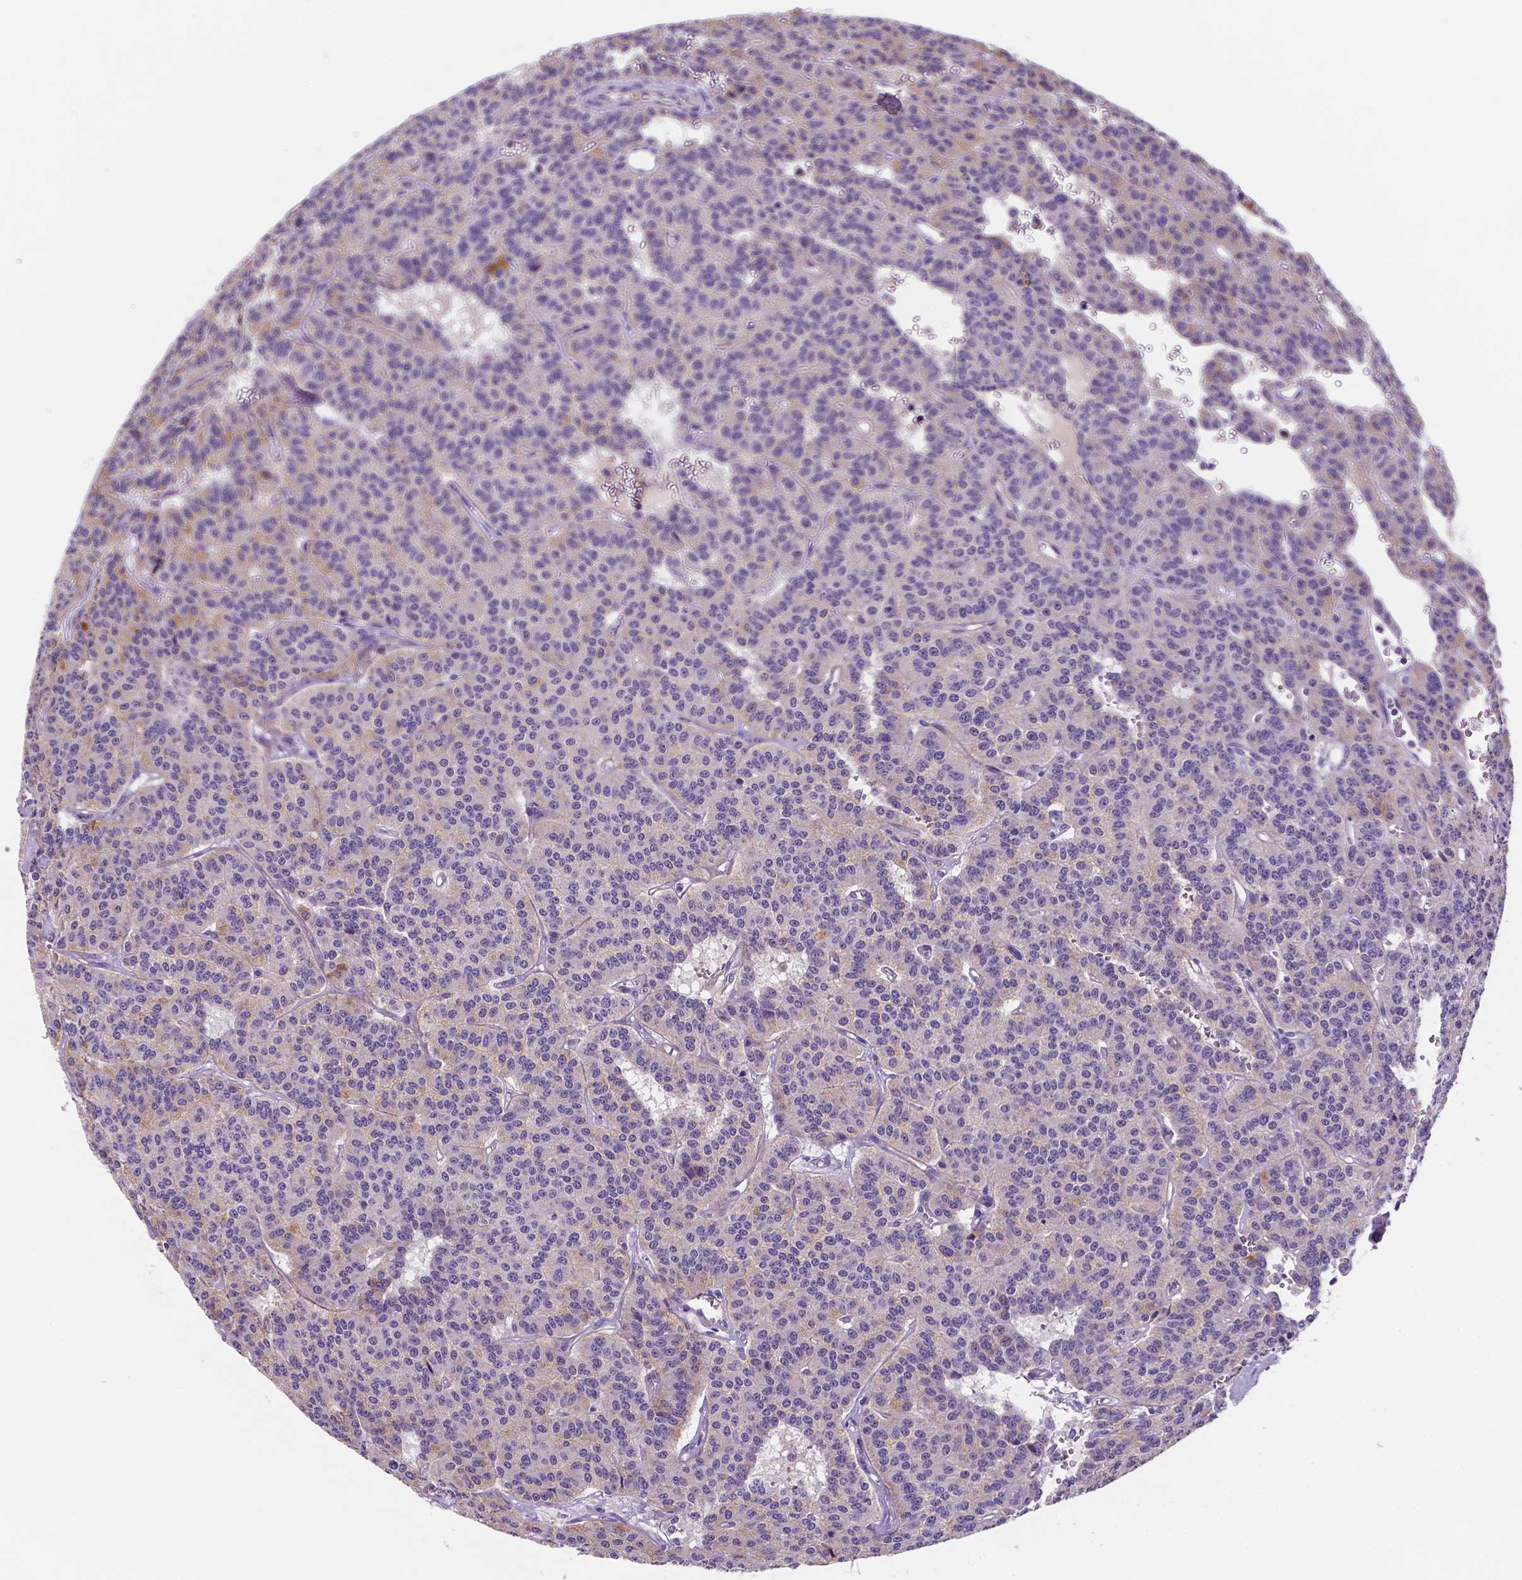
{"staining": {"intensity": "weak", "quantity": ">75%", "location": "cytoplasmic/membranous"}, "tissue": "carcinoid", "cell_type": "Tumor cells", "image_type": "cancer", "snomed": [{"axis": "morphology", "description": "Carcinoid, malignant, NOS"}, {"axis": "topography", "description": "Lung"}], "caption": "There is low levels of weak cytoplasmic/membranous expression in tumor cells of carcinoid, as demonstrated by immunohistochemical staining (brown color).", "gene": "TM4SF20", "patient": {"sex": "female", "age": 71}}